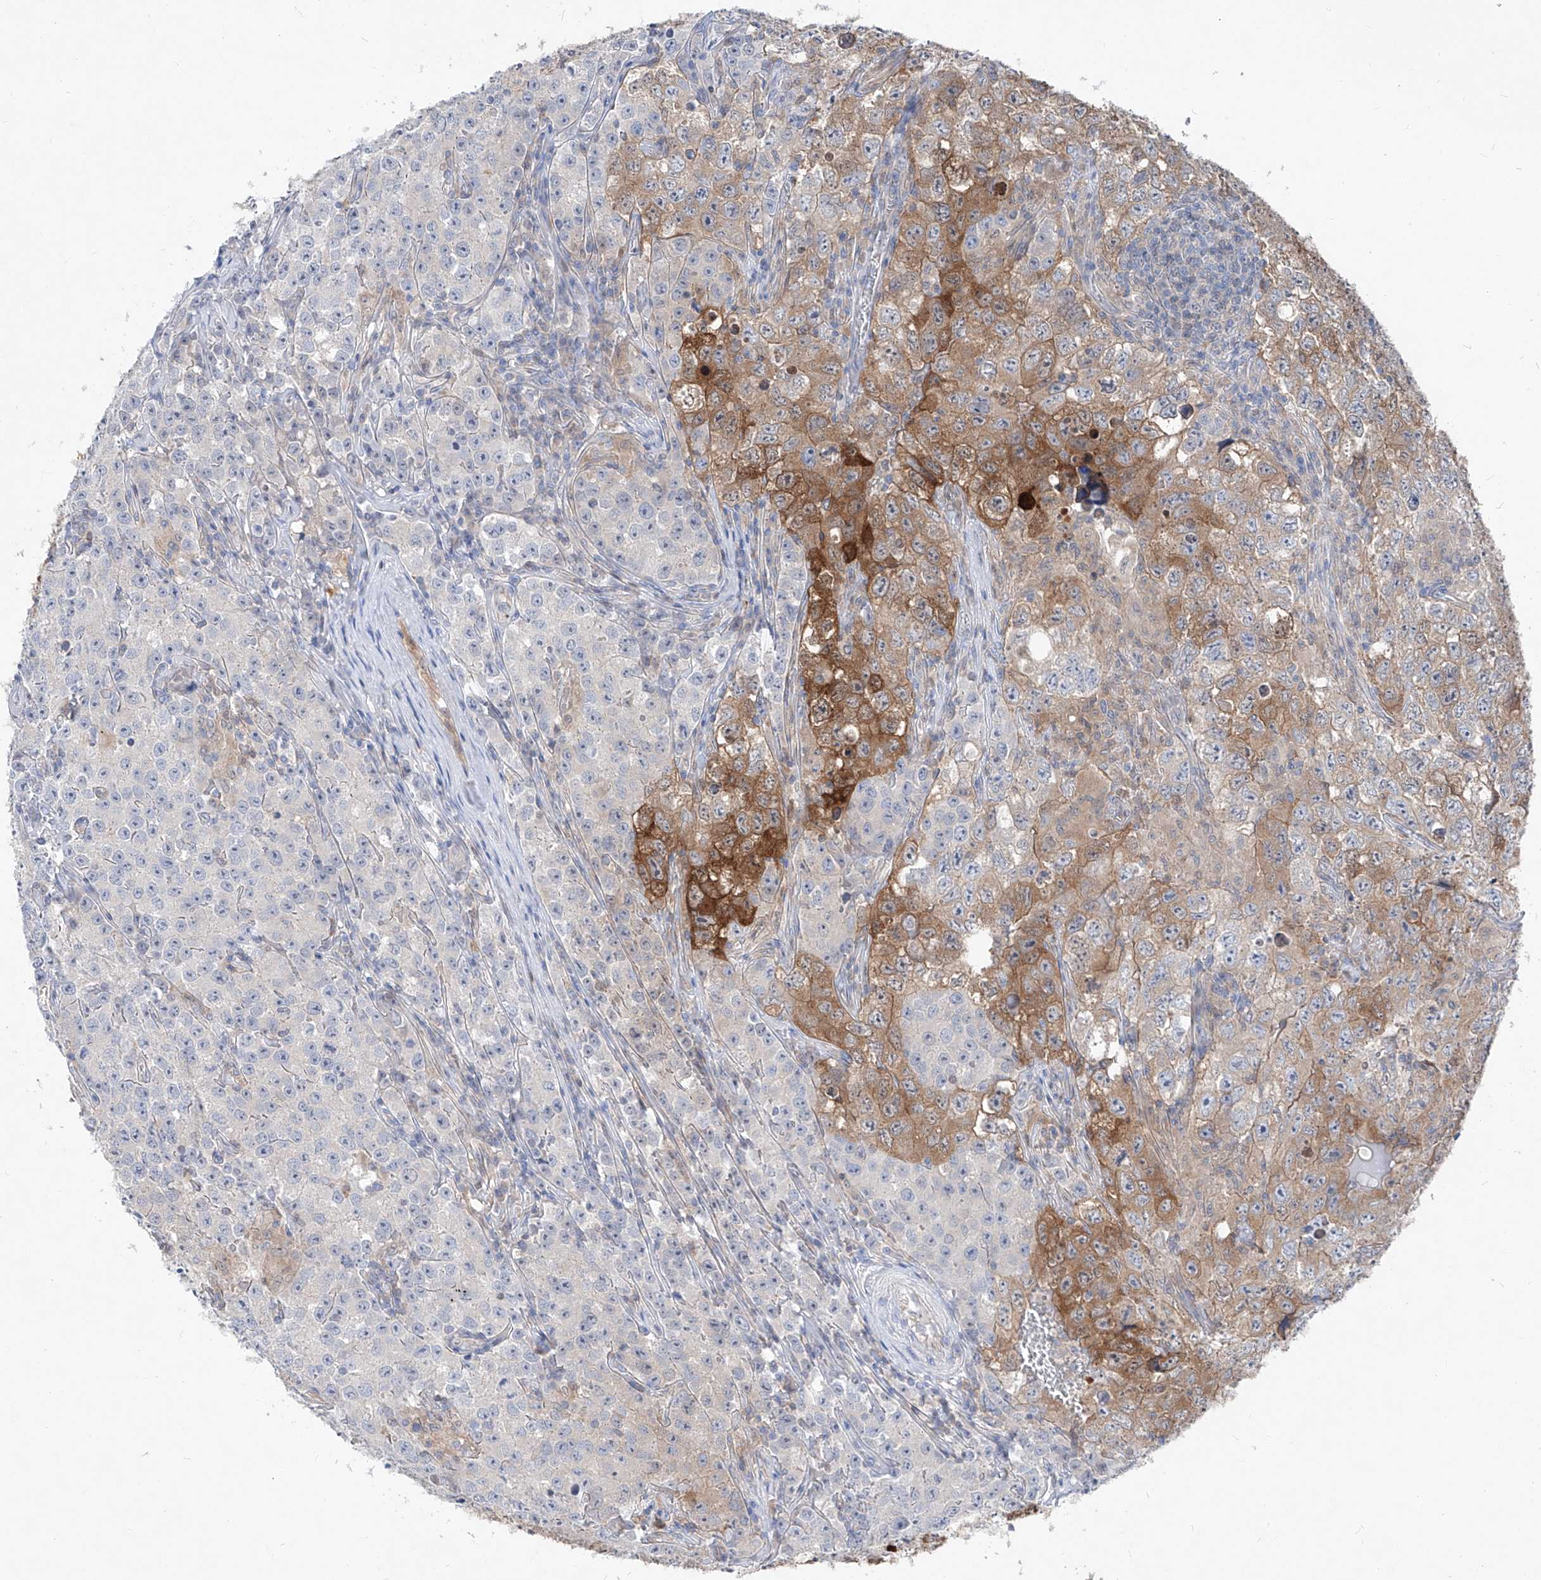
{"staining": {"intensity": "moderate", "quantity": "25%-75%", "location": "cytoplasmic/membranous"}, "tissue": "testis cancer", "cell_type": "Tumor cells", "image_type": "cancer", "snomed": [{"axis": "morphology", "description": "Seminoma, NOS"}, {"axis": "morphology", "description": "Carcinoma, Embryonal, NOS"}, {"axis": "topography", "description": "Testis"}], "caption": "Protein expression analysis of human embryonal carcinoma (testis) reveals moderate cytoplasmic/membranous expression in approximately 25%-75% of tumor cells.", "gene": "UFL1", "patient": {"sex": "male", "age": 43}}